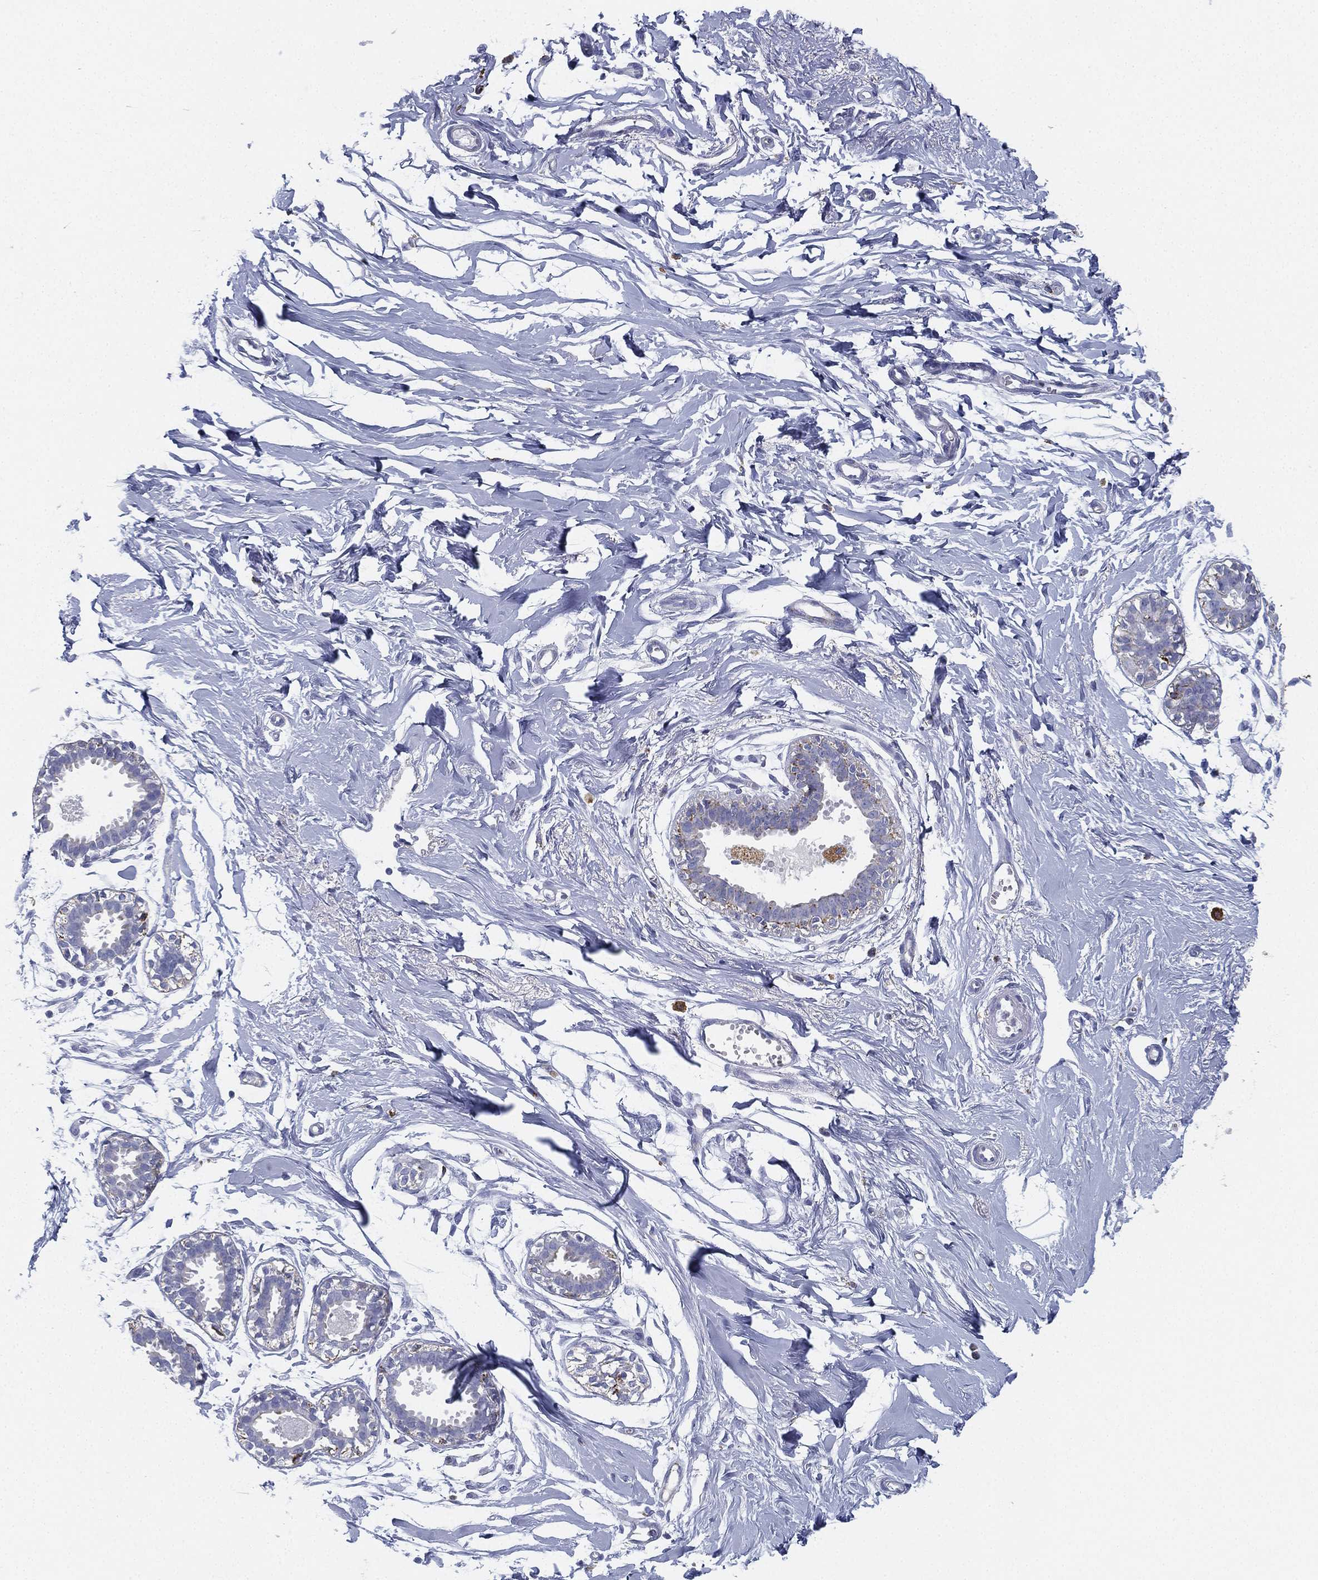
{"staining": {"intensity": "weak", "quantity": "<25%", "location": "cytoplasmic/membranous"}, "tissue": "breast", "cell_type": "Glandular cells", "image_type": "normal", "snomed": [{"axis": "morphology", "description": "Normal tissue, NOS"}, {"axis": "topography", "description": "Breast"}], "caption": "Photomicrograph shows no significant protein expression in glandular cells of unremarkable breast. (DAB (3,3'-diaminobenzidine) immunohistochemistry, high magnification).", "gene": "NPC2", "patient": {"sex": "female", "age": 49}}